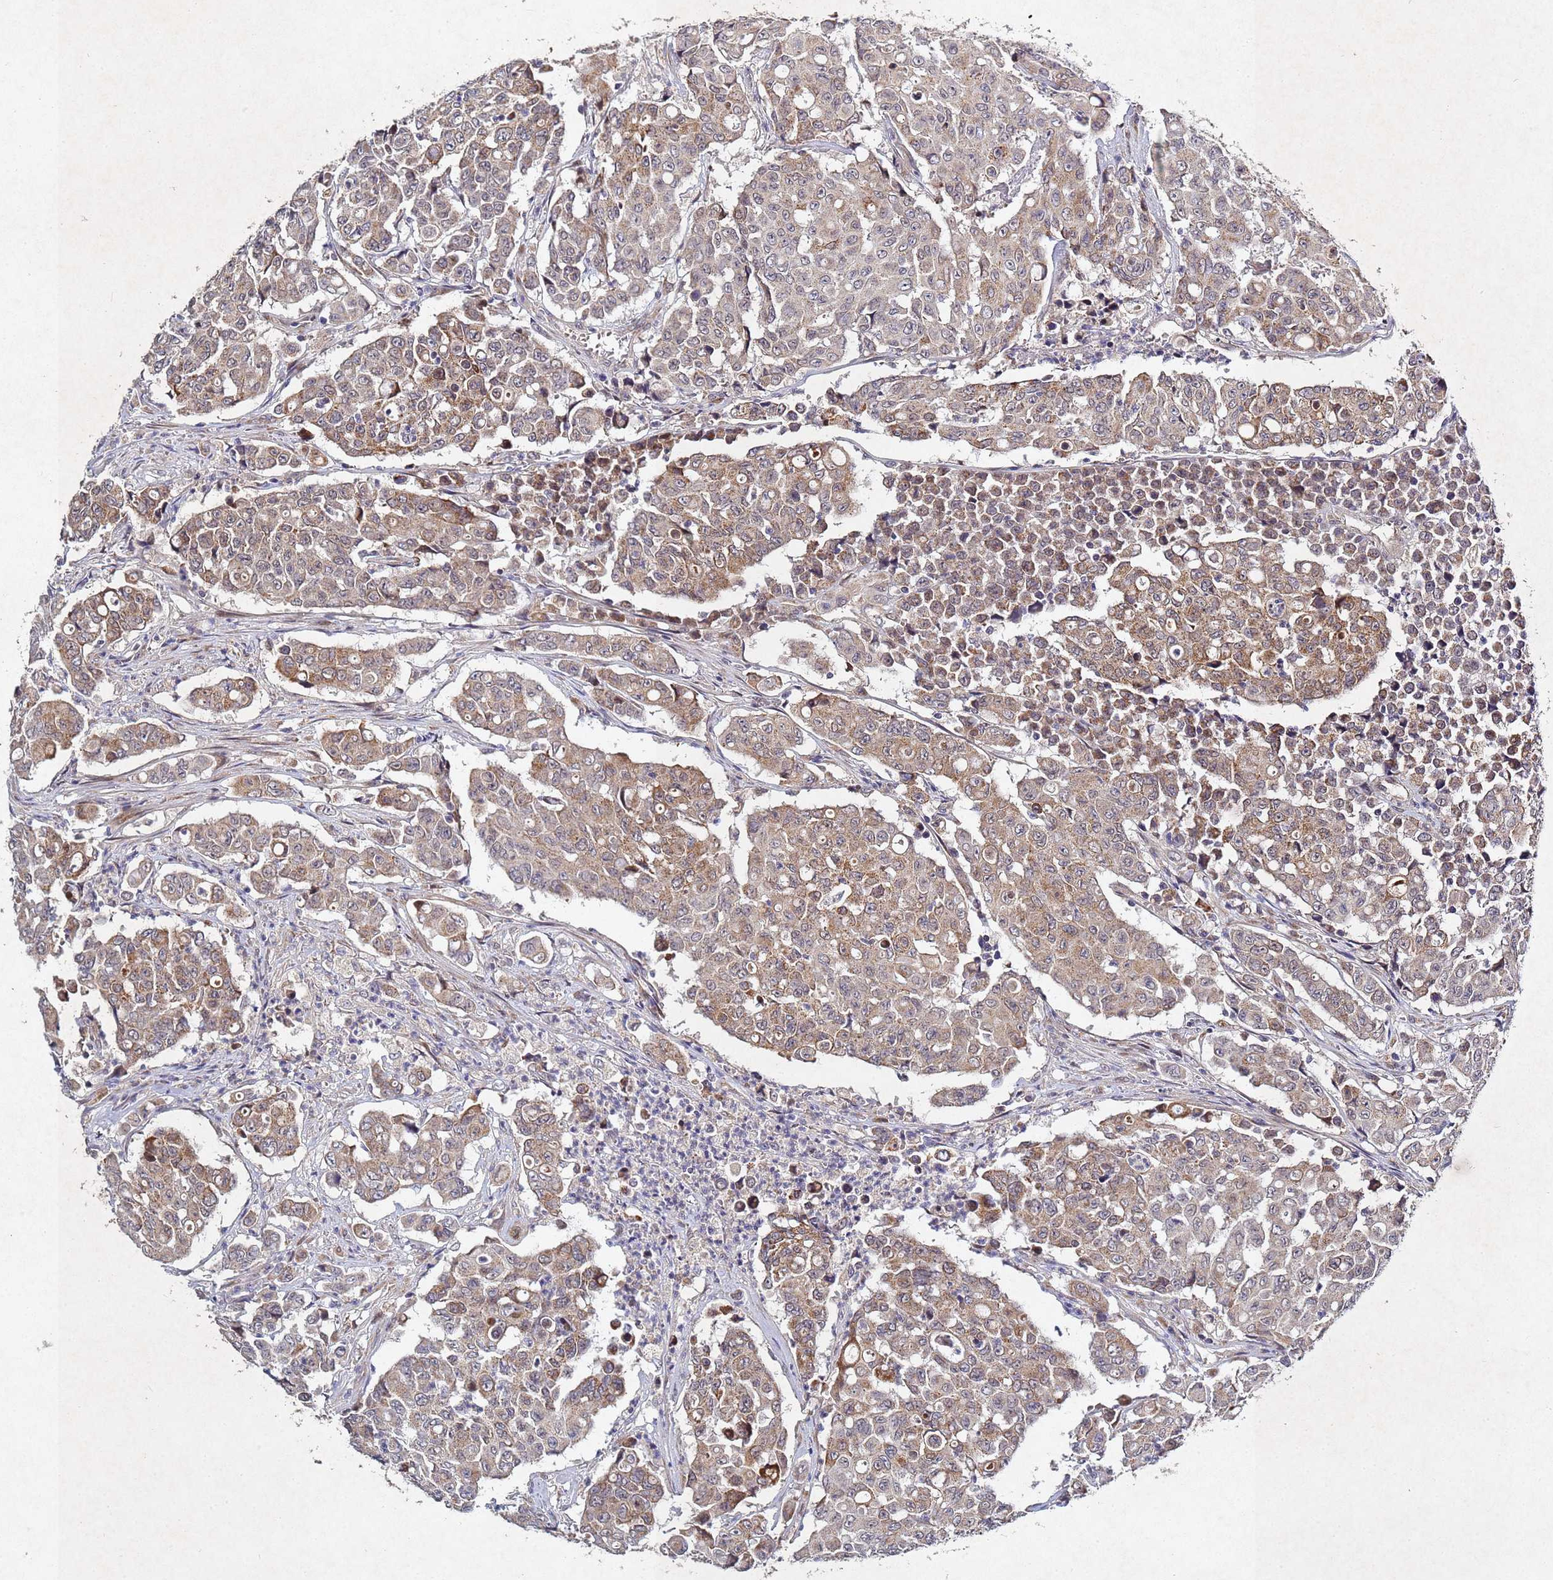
{"staining": {"intensity": "moderate", "quantity": ">75%", "location": "cytoplasmic/membranous"}, "tissue": "colorectal cancer", "cell_type": "Tumor cells", "image_type": "cancer", "snomed": [{"axis": "morphology", "description": "Adenocarcinoma, NOS"}, {"axis": "topography", "description": "Colon"}], "caption": "Immunohistochemistry (IHC) of colorectal cancer exhibits medium levels of moderate cytoplasmic/membranous expression in approximately >75% of tumor cells. Using DAB (brown) and hematoxylin (blue) stains, captured at high magnification using brightfield microscopy.", "gene": "TNPO2", "patient": {"sex": "male", "age": 51}}